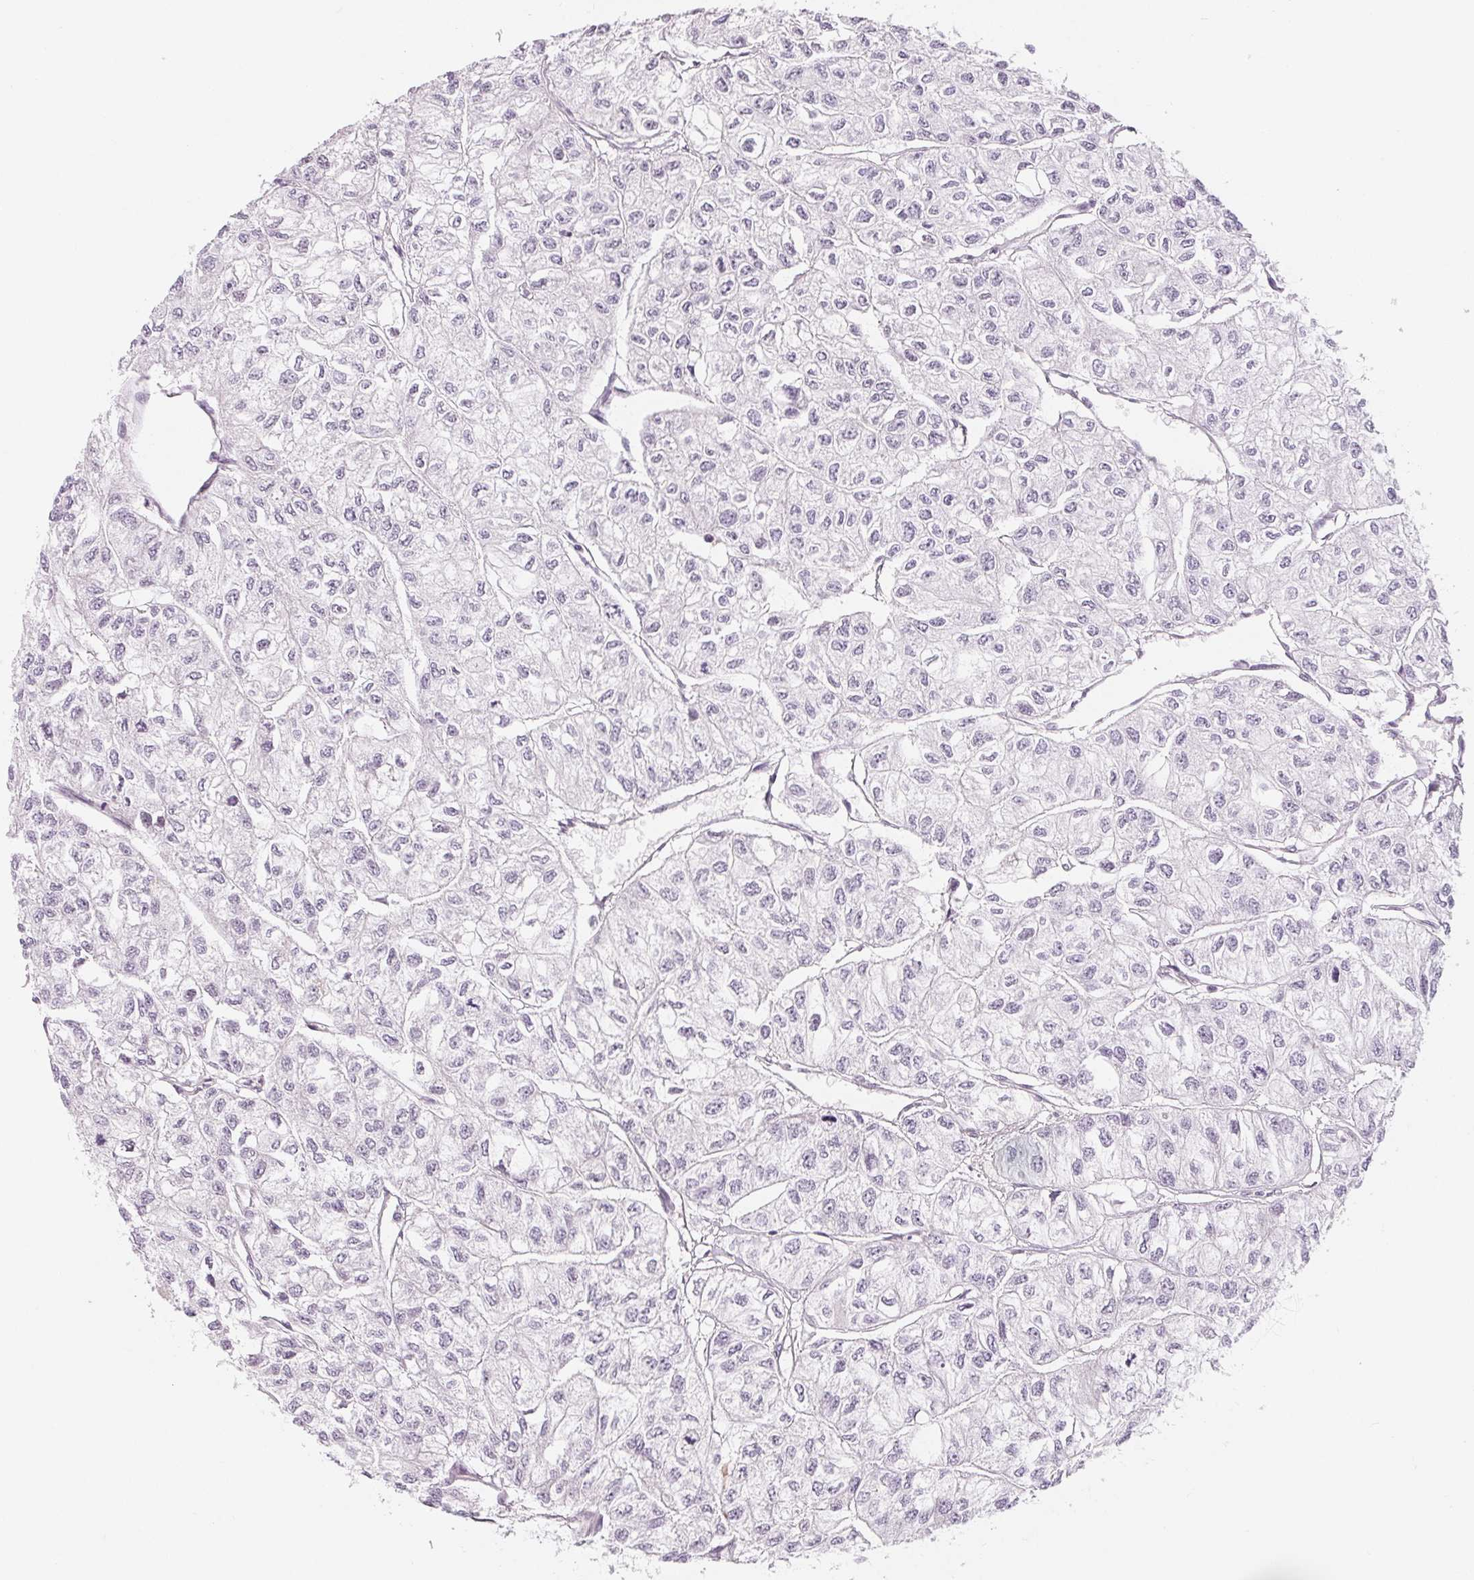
{"staining": {"intensity": "negative", "quantity": "none", "location": "none"}, "tissue": "renal cancer", "cell_type": "Tumor cells", "image_type": "cancer", "snomed": [{"axis": "morphology", "description": "Adenocarcinoma, NOS"}, {"axis": "topography", "description": "Kidney"}], "caption": "Renal adenocarcinoma stained for a protein using immunohistochemistry (IHC) reveals no staining tumor cells.", "gene": "CFC1", "patient": {"sex": "male", "age": 56}}